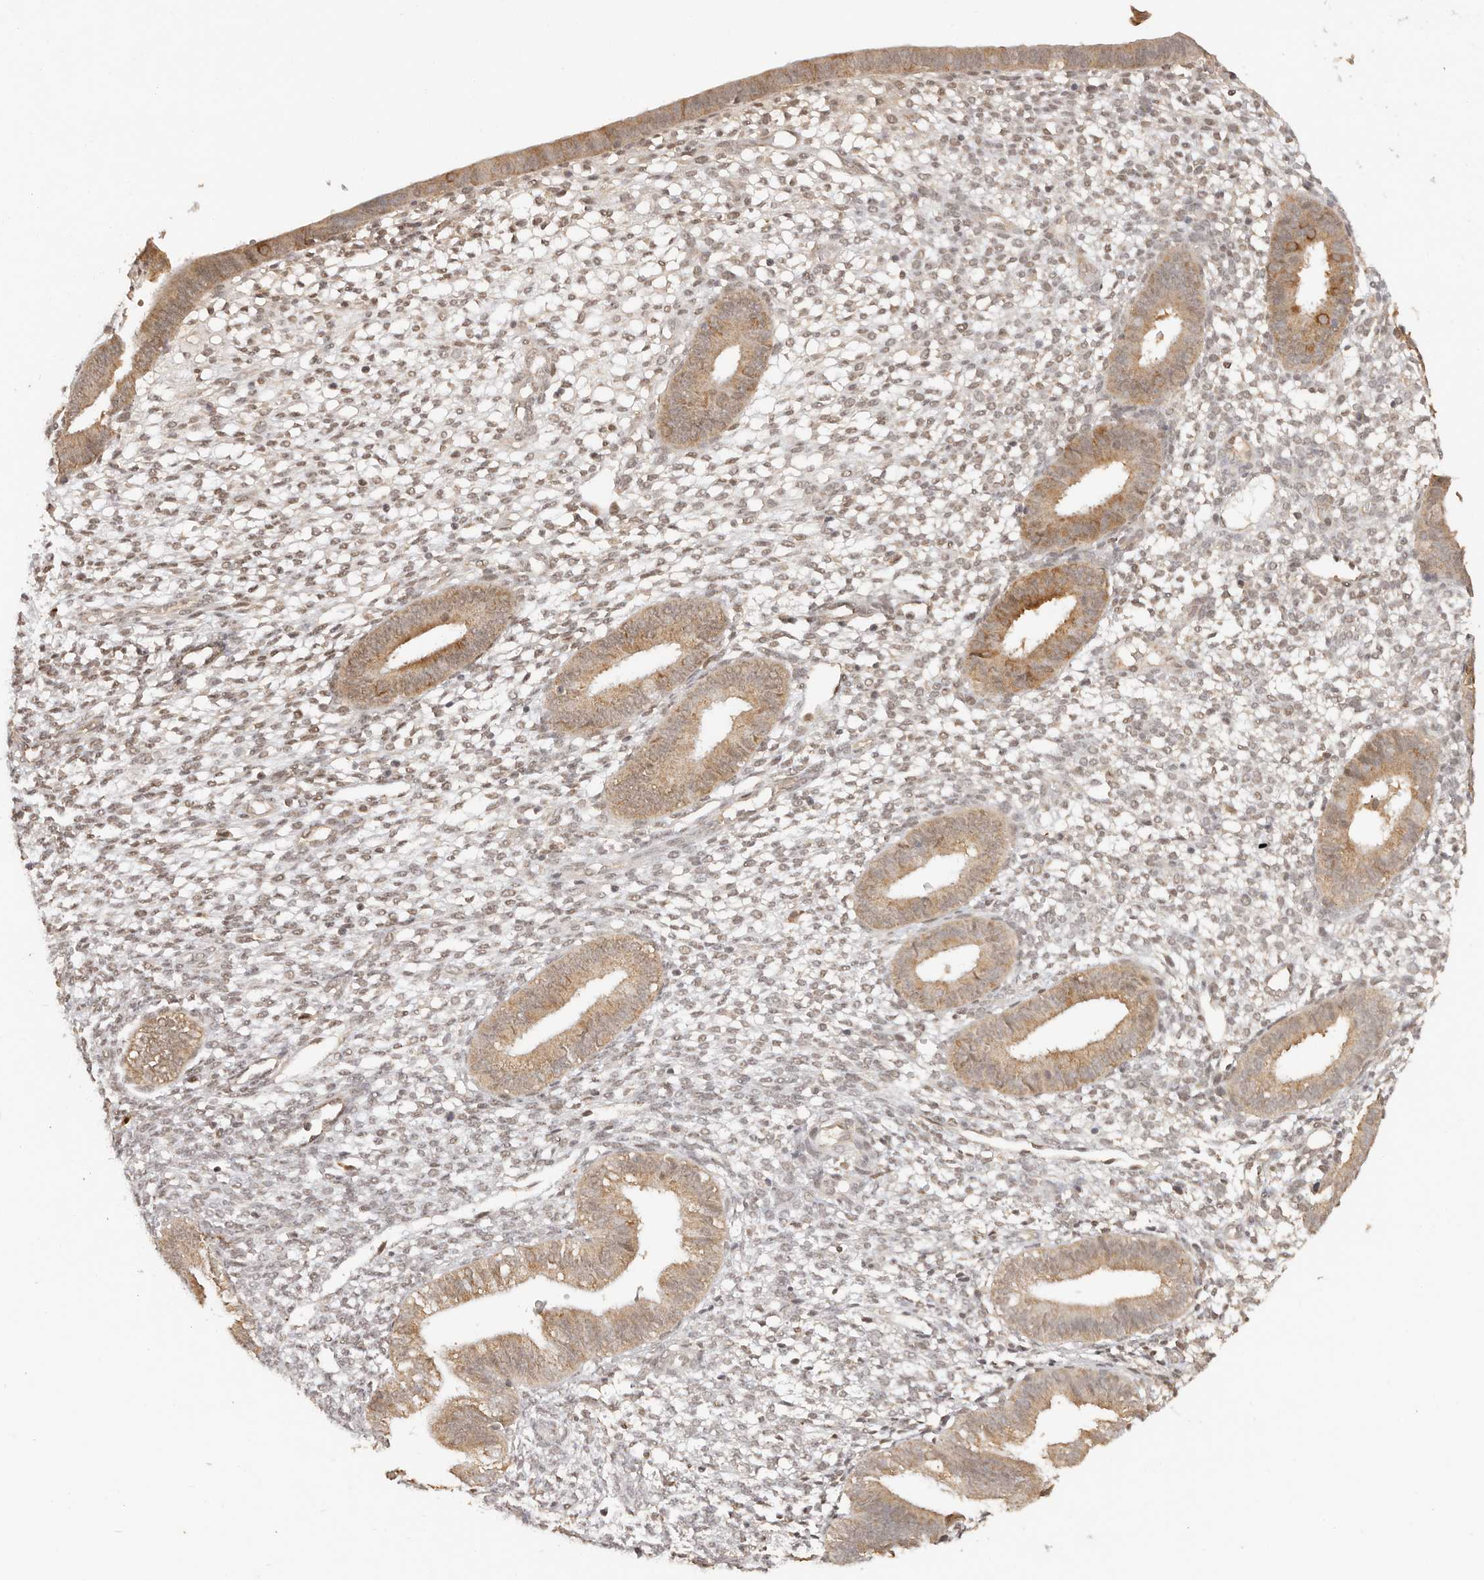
{"staining": {"intensity": "weak", "quantity": "<25%", "location": "nuclear"}, "tissue": "endometrium", "cell_type": "Cells in endometrial stroma", "image_type": "normal", "snomed": [{"axis": "morphology", "description": "Normal tissue, NOS"}, {"axis": "topography", "description": "Endometrium"}], "caption": "Photomicrograph shows no protein expression in cells in endometrial stroma of unremarkable endometrium.", "gene": "SEC14L1", "patient": {"sex": "female", "age": 46}}